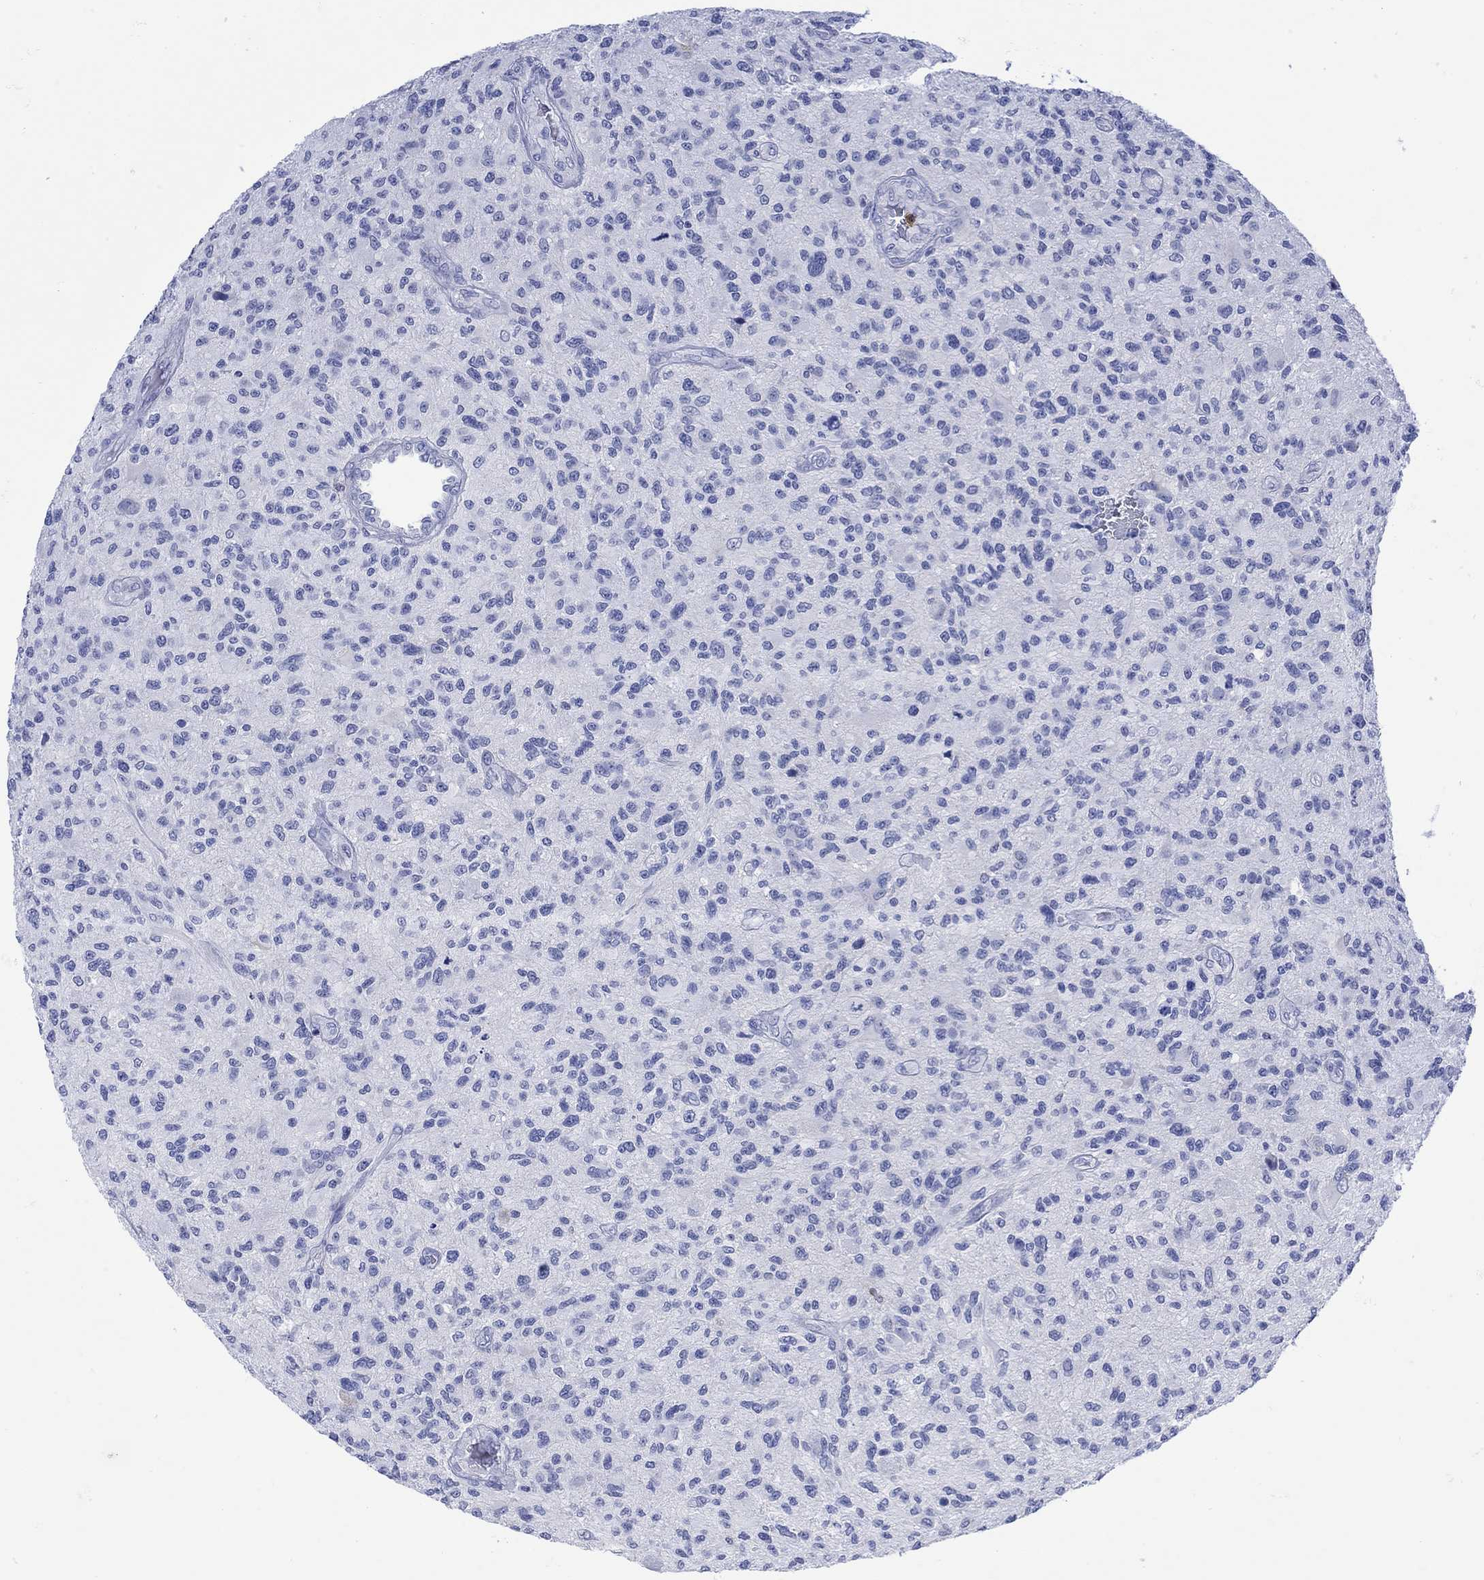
{"staining": {"intensity": "negative", "quantity": "none", "location": "none"}, "tissue": "glioma", "cell_type": "Tumor cells", "image_type": "cancer", "snomed": [{"axis": "morphology", "description": "Glioma, malignant, High grade"}, {"axis": "topography", "description": "Brain"}], "caption": "This is an immunohistochemistry photomicrograph of malignant glioma (high-grade). There is no staining in tumor cells.", "gene": "LINGO3", "patient": {"sex": "male", "age": 47}}